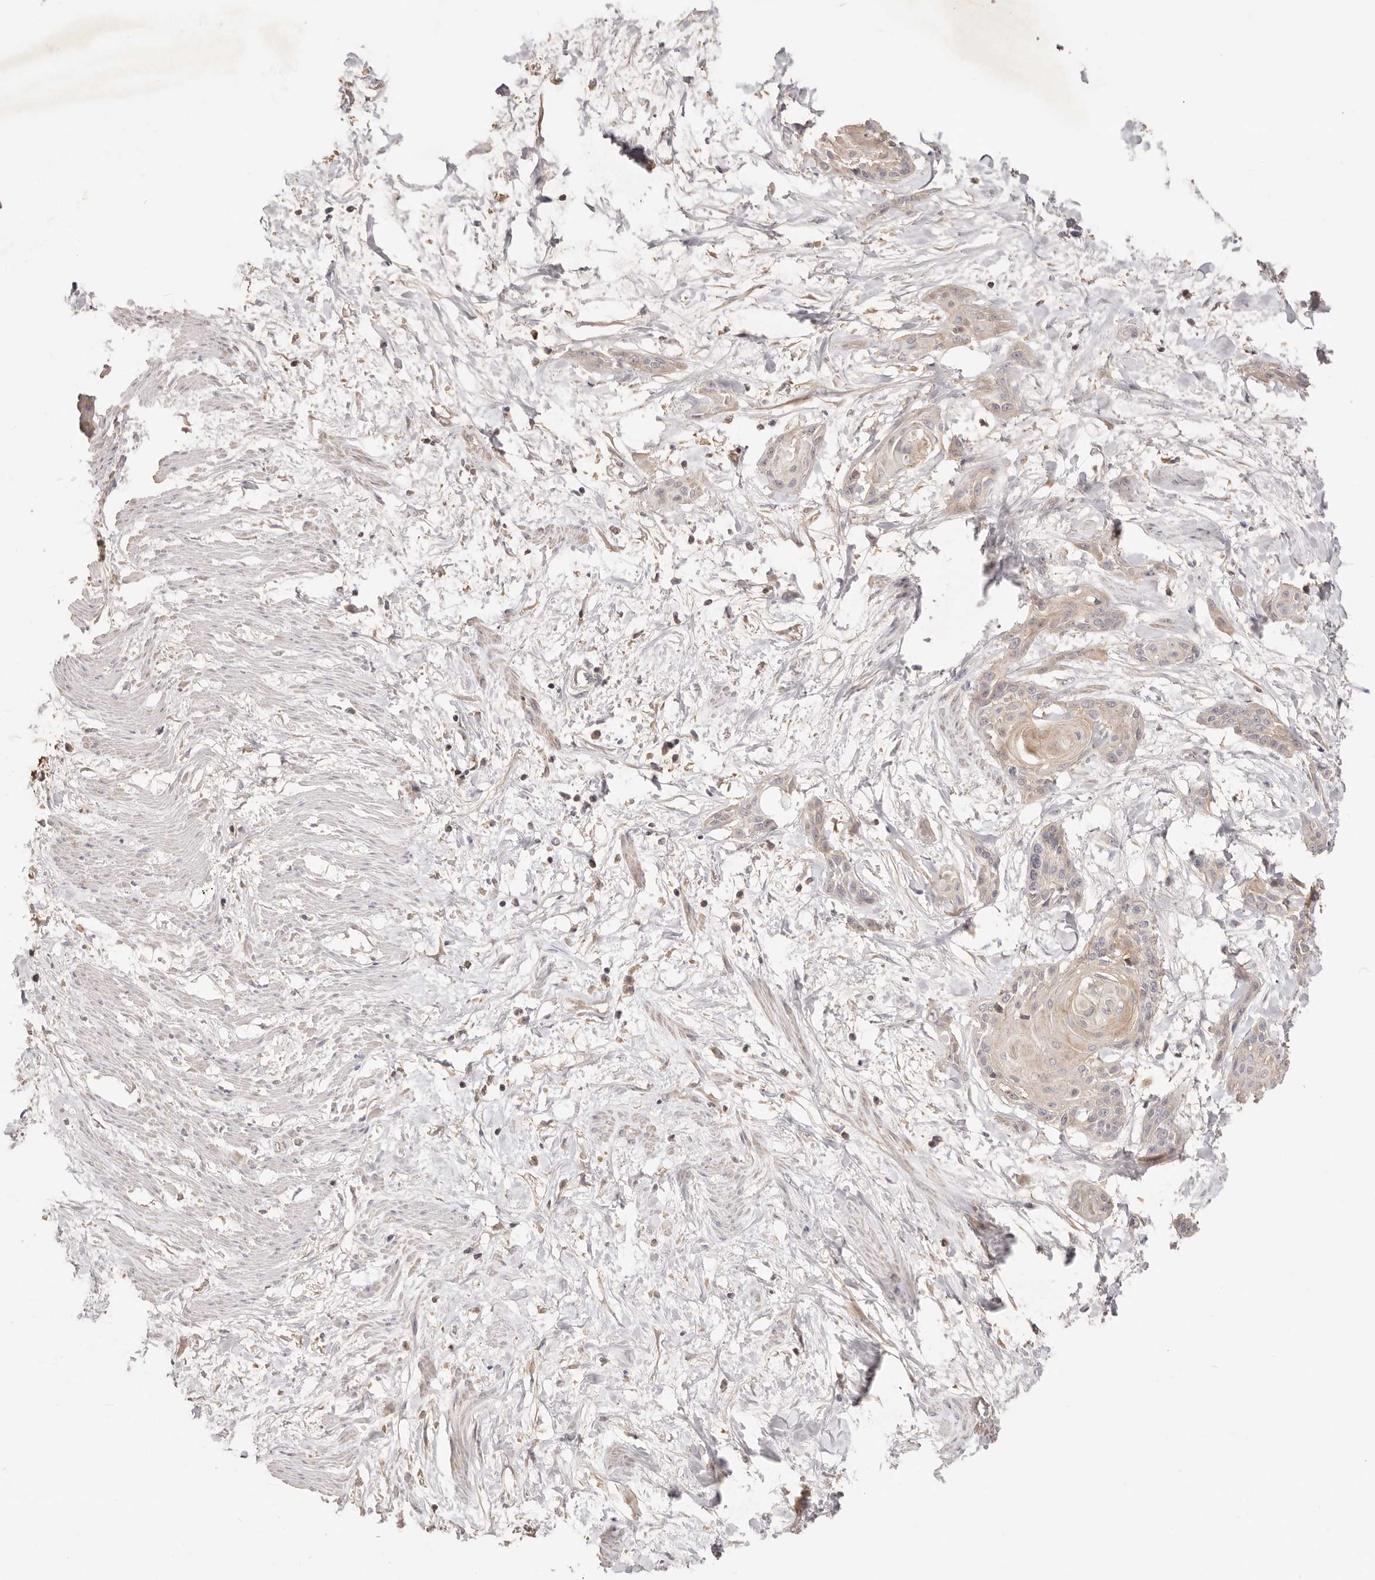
{"staining": {"intensity": "weak", "quantity": "<25%", "location": "cytoplasmic/membranous"}, "tissue": "cervical cancer", "cell_type": "Tumor cells", "image_type": "cancer", "snomed": [{"axis": "morphology", "description": "Squamous cell carcinoma, NOS"}, {"axis": "topography", "description": "Cervix"}], "caption": "A high-resolution micrograph shows immunohistochemistry staining of squamous cell carcinoma (cervical), which demonstrates no significant staining in tumor cells. (Immunohistochemistry, brightfield microscopy, high magnification).", "gene": "CXADR", "patient": {"sex": "female", "age": 57}}